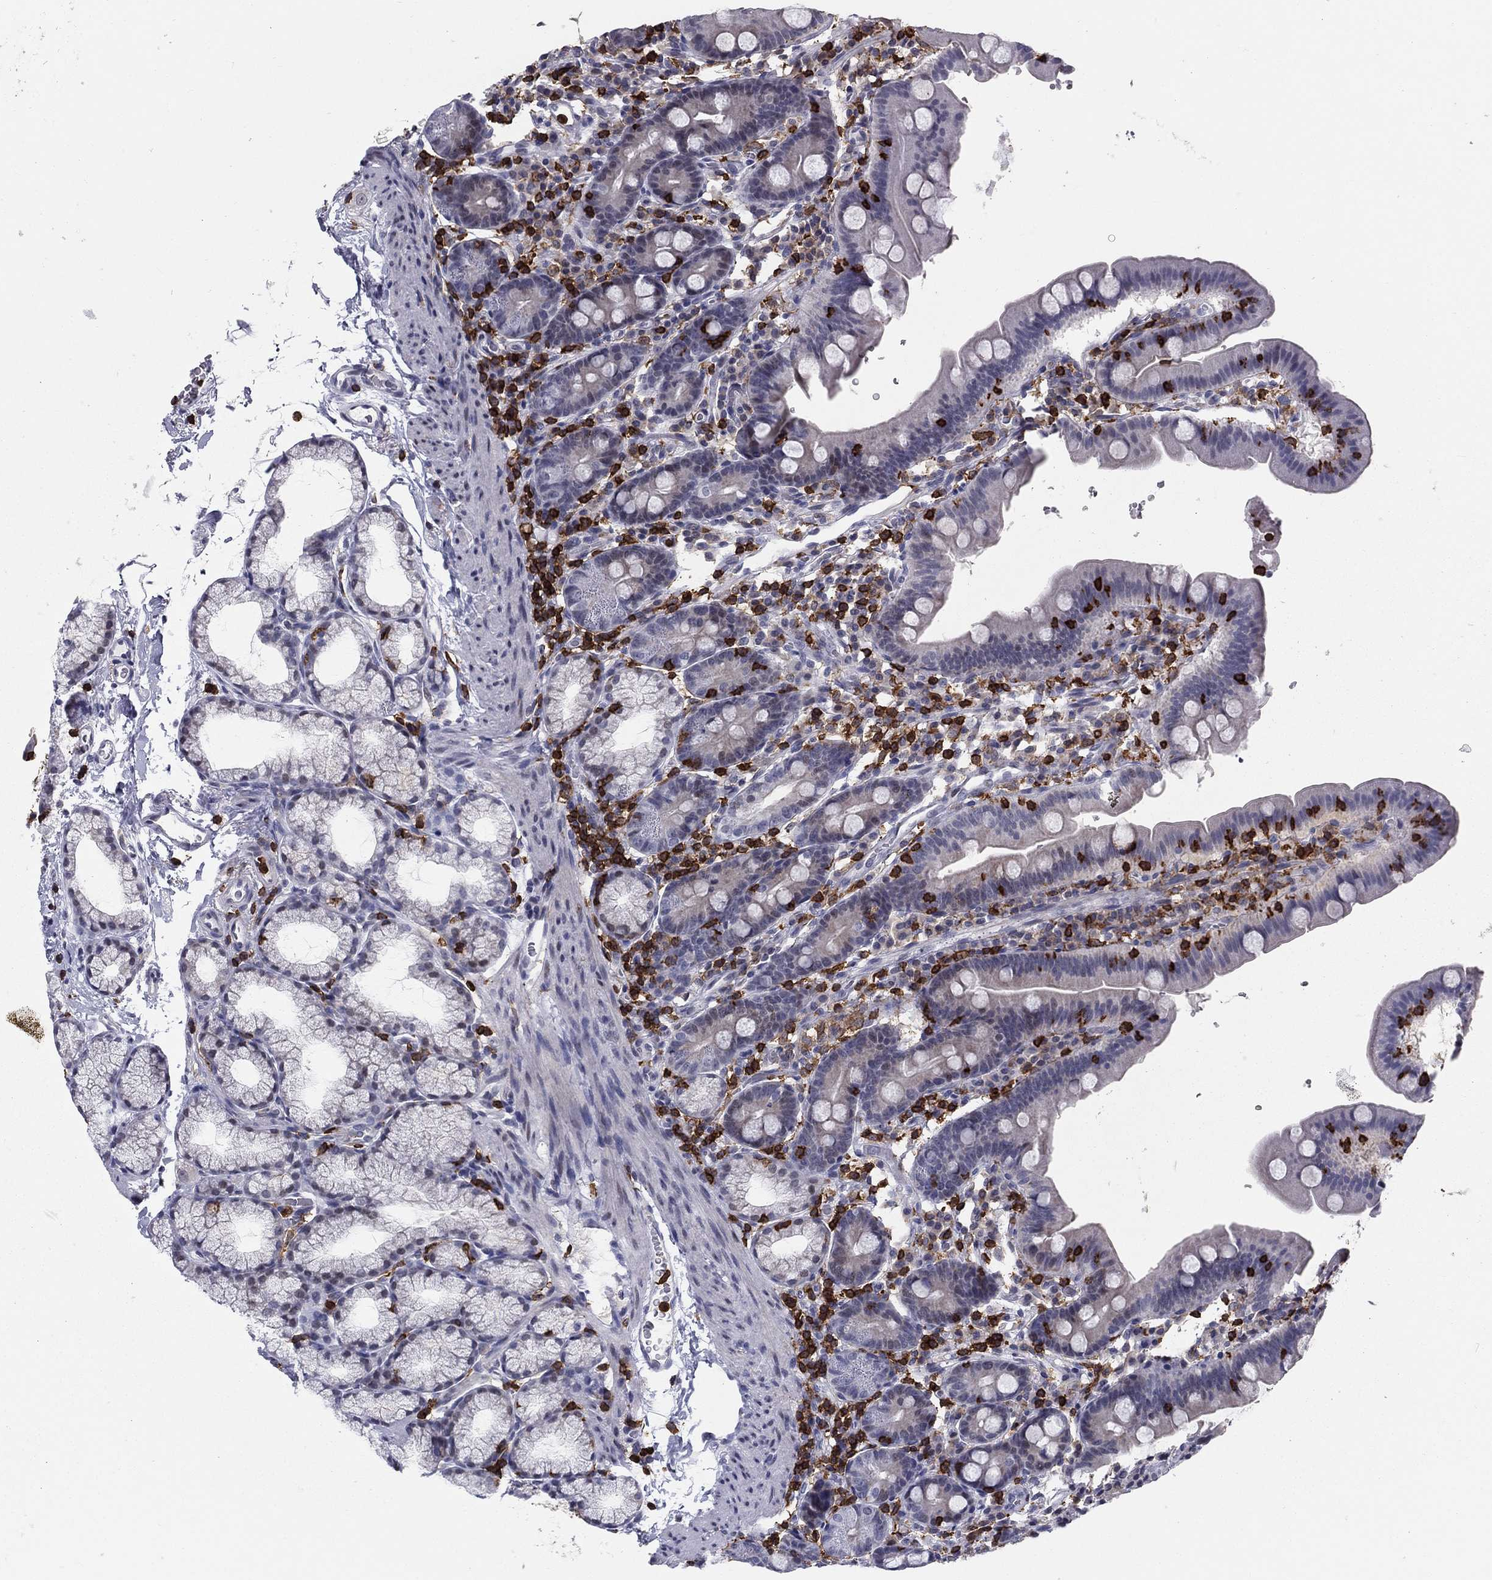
{"staining": {"intensity": "negative", "quantity": "none", "location": "none"}, "tissue": "duodenum", "cell_type": "Glandular cells", "image_type": "normal", "snomed": [{"axis": "morphology", "description": "Normal tissue, NOS"}, {"axis": "topography", "description": "Duodenum"}], "caption": "Glandular cells are negative for protein expression in unremarkable human duodenum. (DAB (3,3'-diaminobenzidine) immunohistochemistry (IHC) with hematoxylin counter stain).", "gene": "ARHGAP27", "patient": {"sex": "male", "age": 59}}